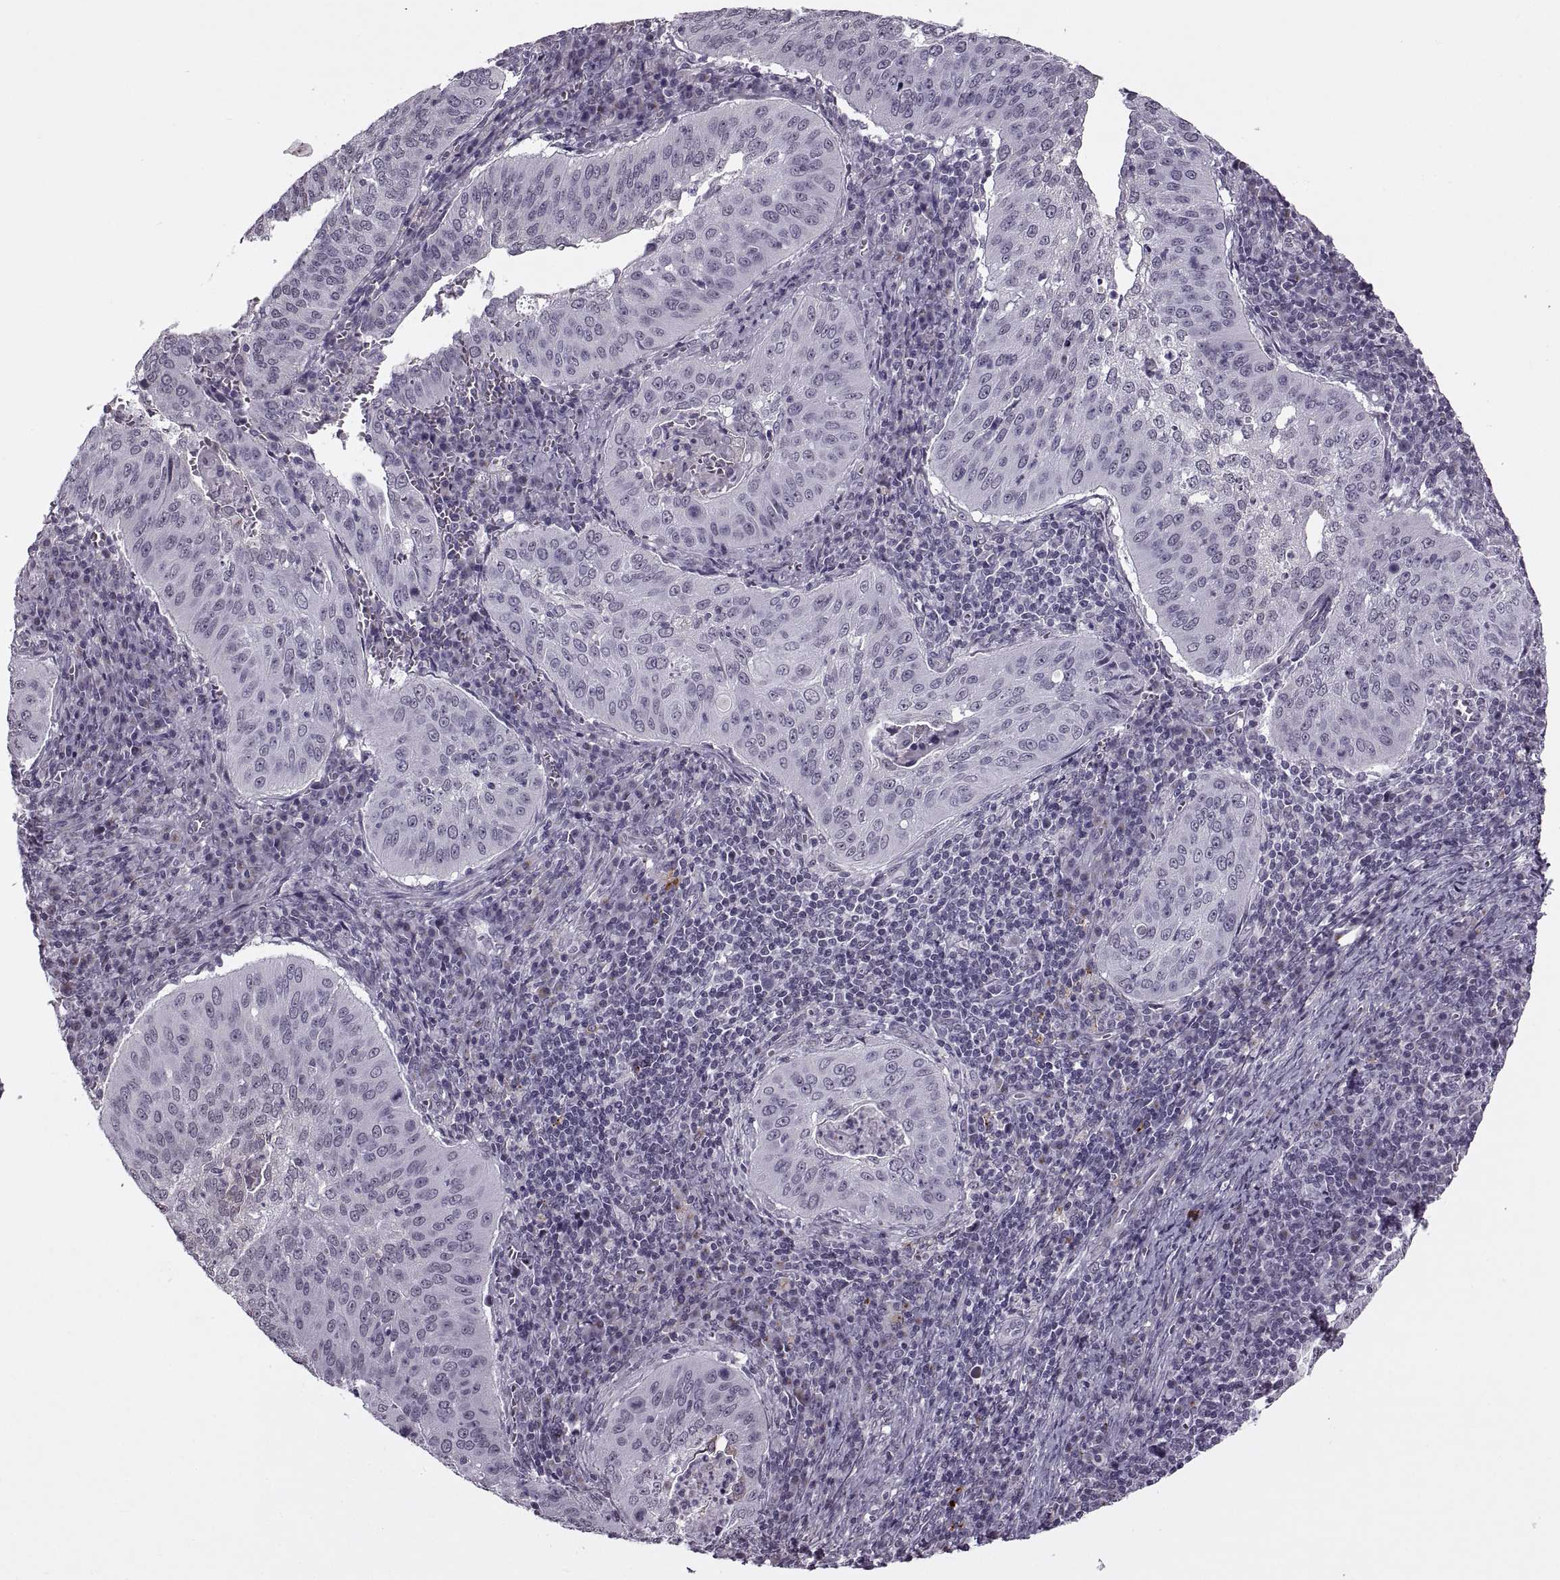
{"staining": {"intensity": "negative", "quantity": "none", "location": "none"}, "tissue": "cervical cancer", "cell_type": "Tumor cells", "image_type": "cancer", "snomed": [{"axis": "morphology", "description": "Squamous cell carcinoma, NOS"}, {"axis": "topography", "description": "Cervix"}], "caption": "Human cervical cancer (squamous cell carcinoma) stained for a protein using IHC shows no staining in tumor cells.", "gene": "PRSS37", "patient": {"sex": "female", "age": 39}}